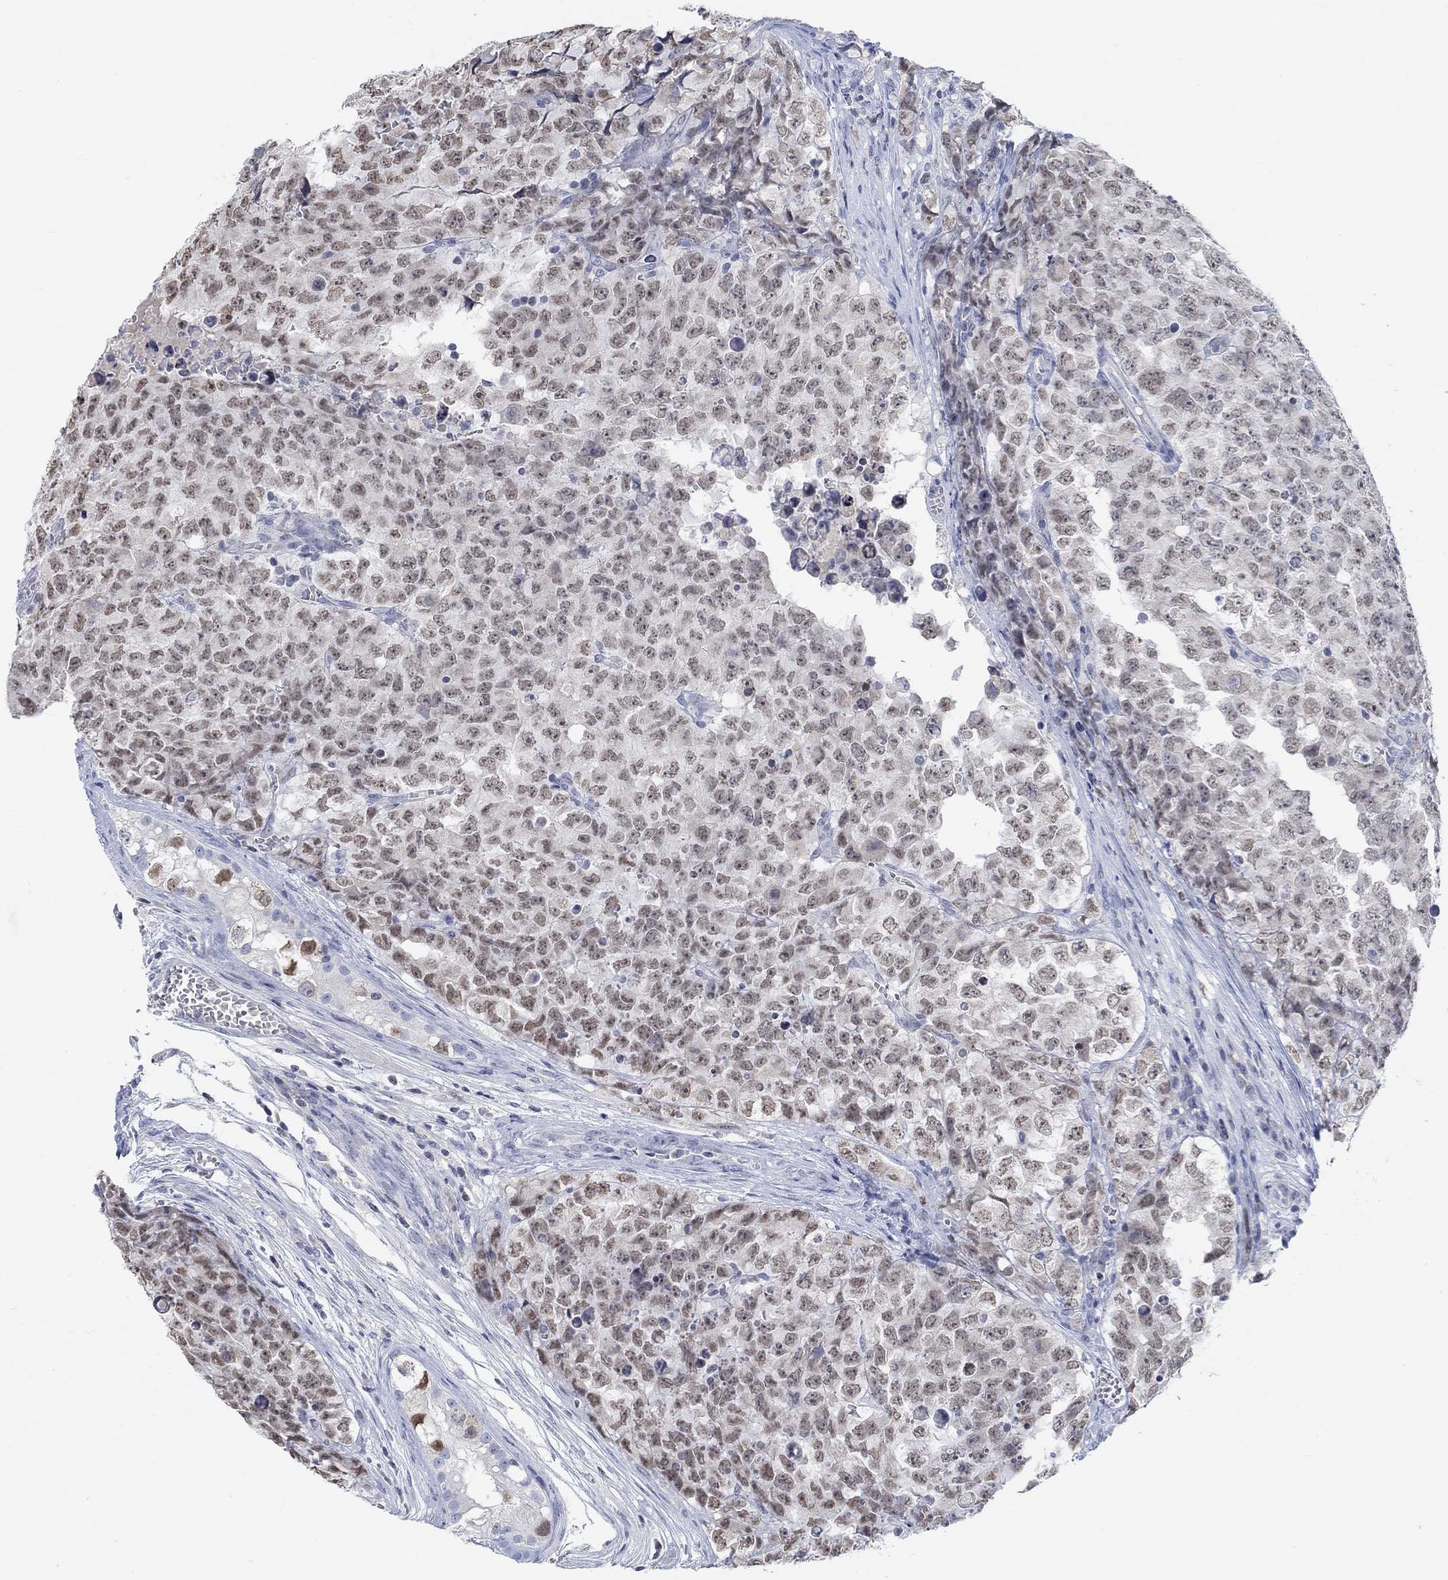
{"staining": {"intensity": "weak", "quantity": "25%-75%", "location": "nuclear"}, "tissue": "testis cancer", "cell_type": "Tumor cells", "image_type": "cancer", "snomed": [{"axis": "morphology", "description": "Carcinoma, Embryonal, NOS"}, {"axis": "topography", "description": "Testis"}], "caption": "Protein analysis of testis cancer (embryonal carcinoma) tissue shows weak nuclear expression in approximately 25%-75% of tumor cells. Using DAB (3,3'-diaminobenzidine) (brown) and hematoxylin (blue) stains, captured at high magnification using brightfield microscopy.", "gene": "ATP6V1E2", "patient": {"sex": "male", "age": 23}}